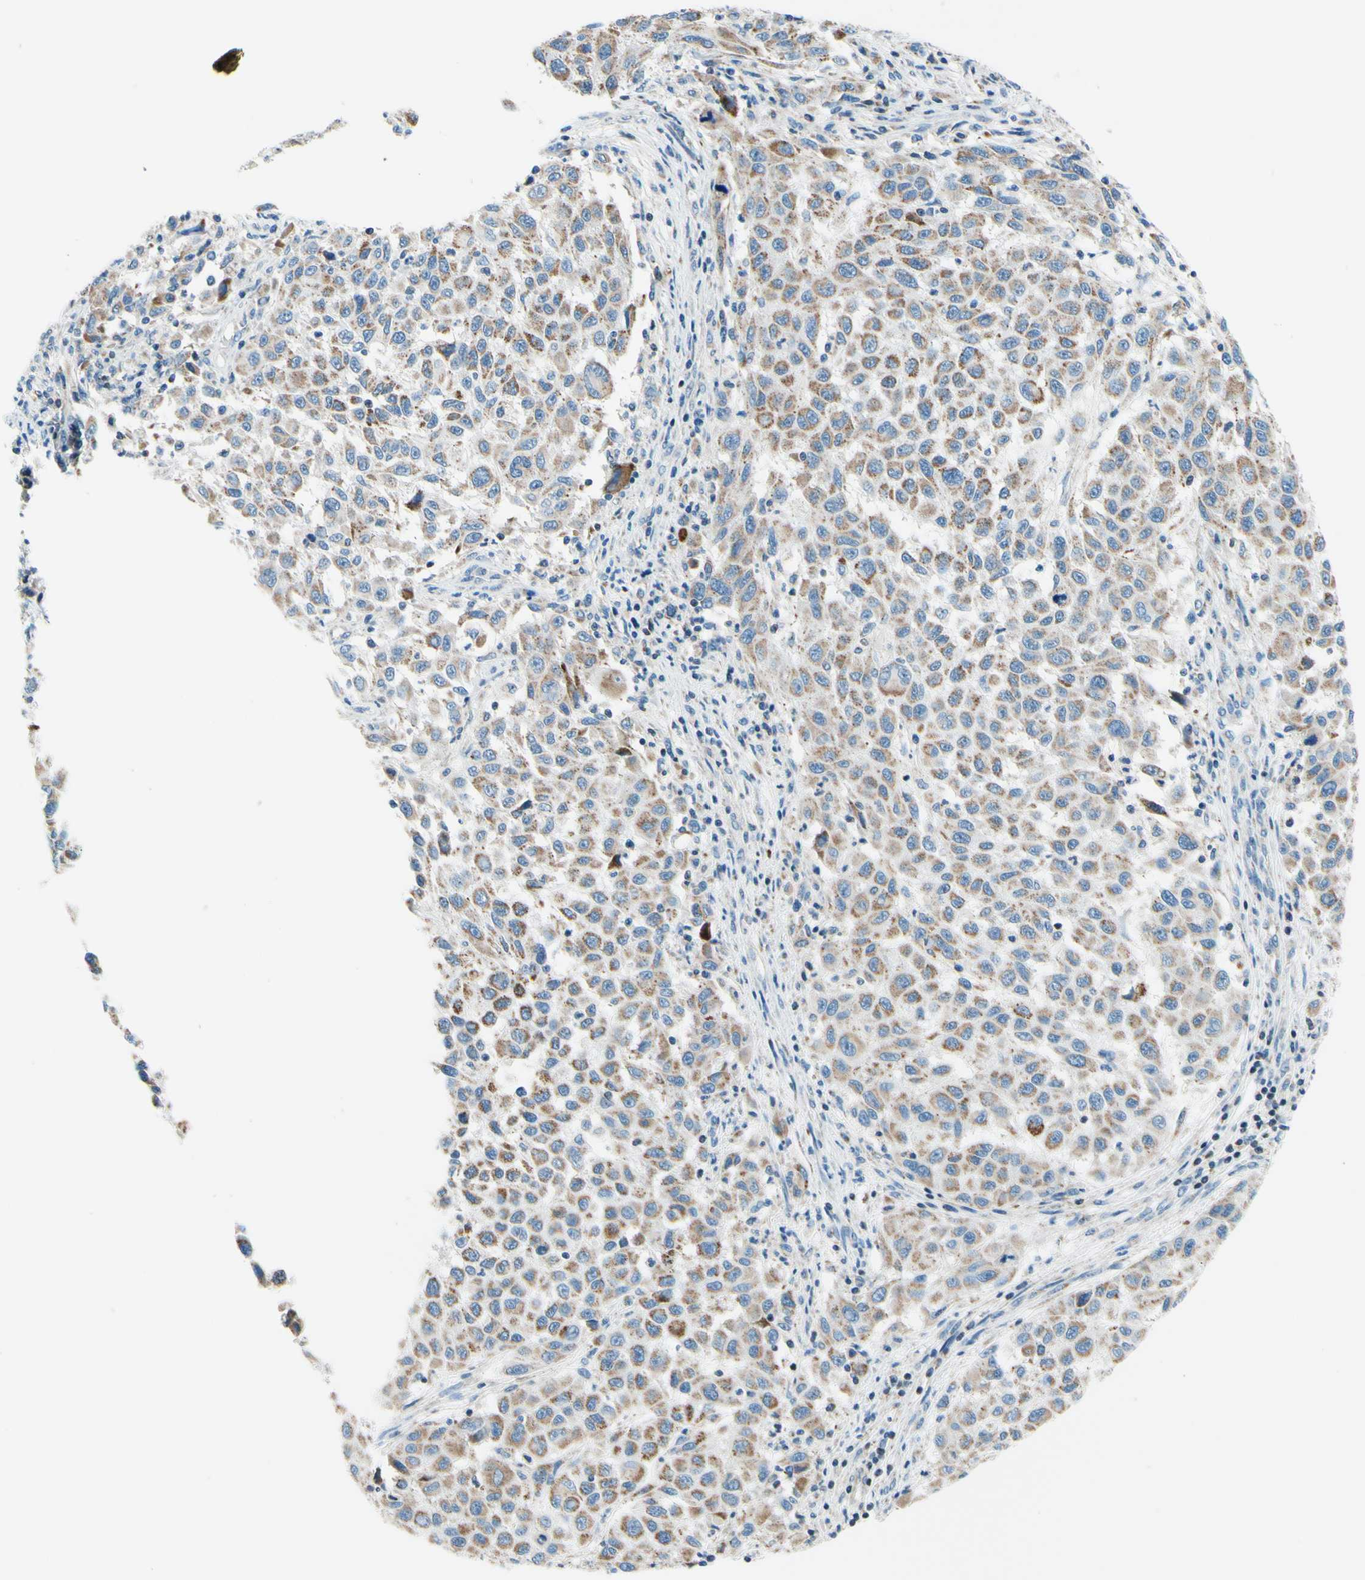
{"staining": {"intensity": "weak", "quantity": ">75%", "location": "cytoplasmic/membranous"}, "tissue": "melanoma", "cell_type": "Tumor cells", "image_type": "cancer", "snomed": [{"axis": "morphology", "description": "Malignant melanoma, Metastatic site"}, {"axis": "topography", "description": "Lymph node"}], "caption": "Protein expression analysis of melanoma exhibits weak cytoplasmic/membranous positivity in approximately >75% of tumor cells.", "gene": "CBX7", "patient": {"sex": "male", "age": 61}}